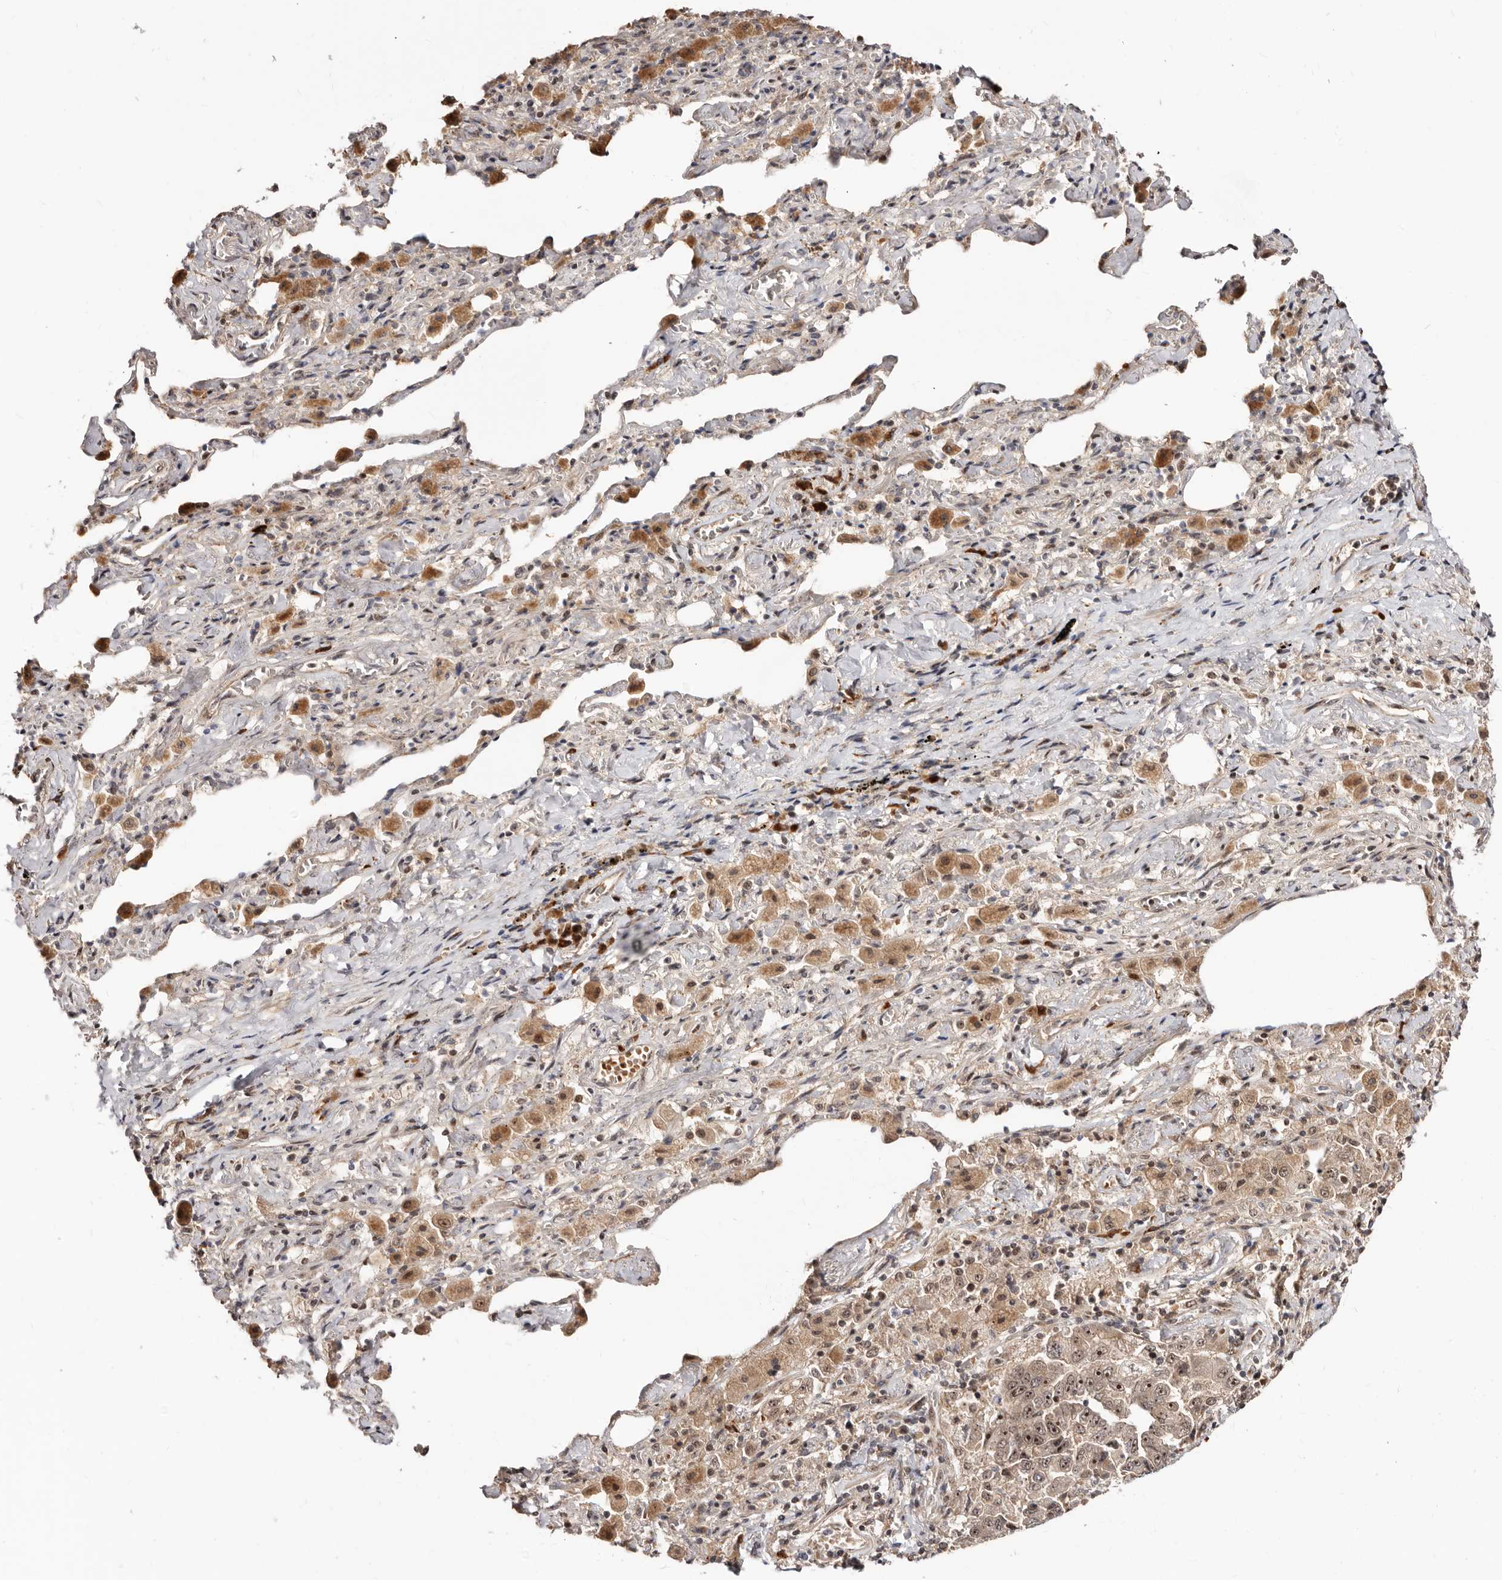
{"staining": {"intensity": "strong", "quantity": ">75%", "location": "nuclear"}, "tissue": "lung cancer", "cell_type": "Tumor cells", "image_type": "cancer", "snomed": [{"axis": "morphology", "description": "Adenocarcinoma, NOS"}, {"axis": "topography", "description": "Lung"}], "caption": "Strong nuclear protein expression is appreciated in approximately >75% of tumor cells in lung adenocarcinoma.", "gene": "APOL6", "patient": {"sex": "female", "age": 51}}